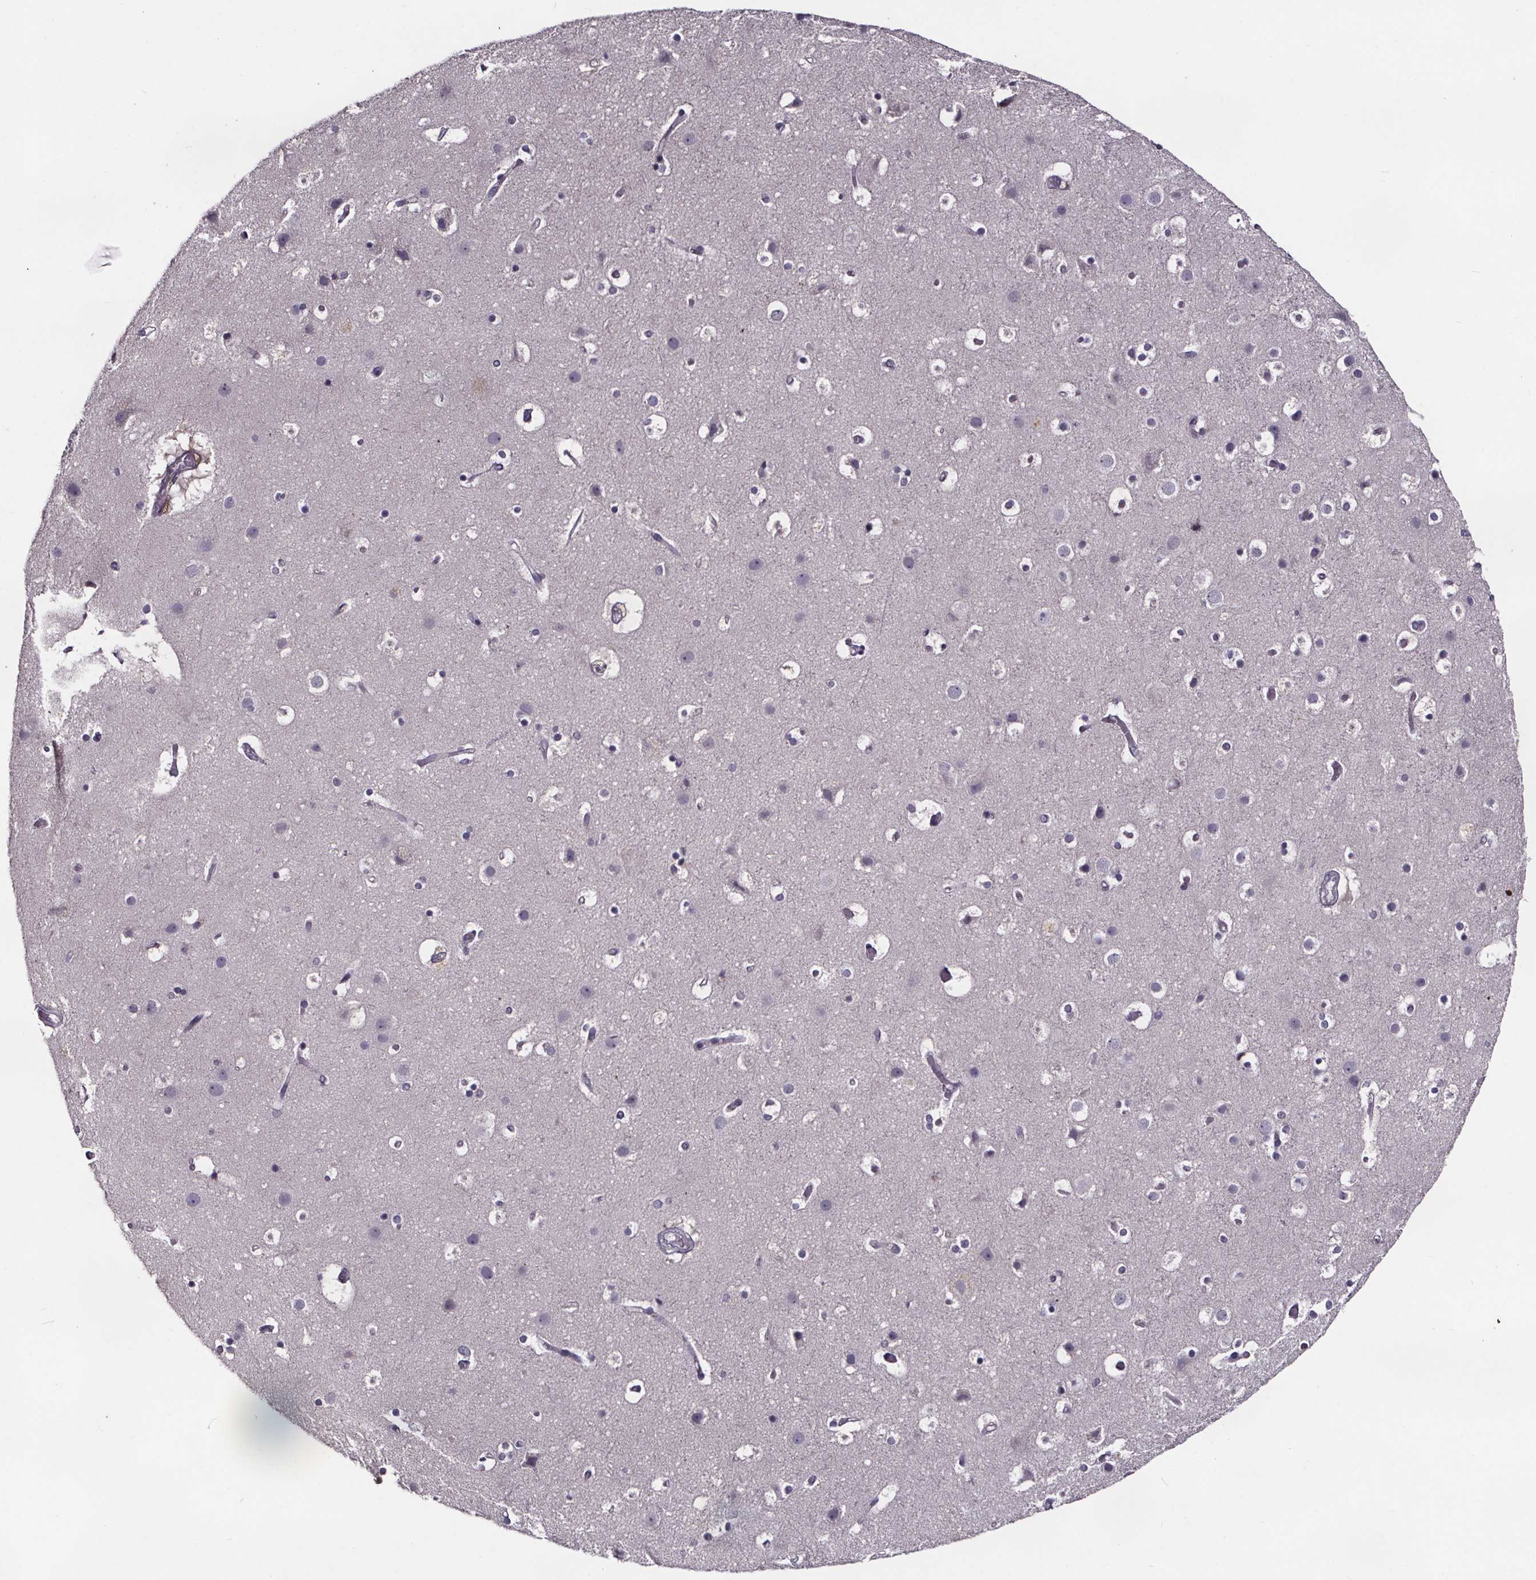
{"staining": {"intensity": "negative", "quantity": "none", "location": "none"}, "tissue": "cerebral cortex", "cell_type": "Endothelial cells", "image_type": "normal", "snomed": [{"axis": "morphology", "description": "Normal tissue, NOS"}, {"axis": "topography", "description": "Cerebral cortex"}], "caption": "Immunohistochemistry (IHC) of unremarkable human cerebral cortex displays no expression in endothelial cells. (Brightfield microscopy of DAB (3,3'-diaminobenzidine) IHC at high magnification).", "gene": "NPHP4", "patient": {"sex": "female", "age": 52}}